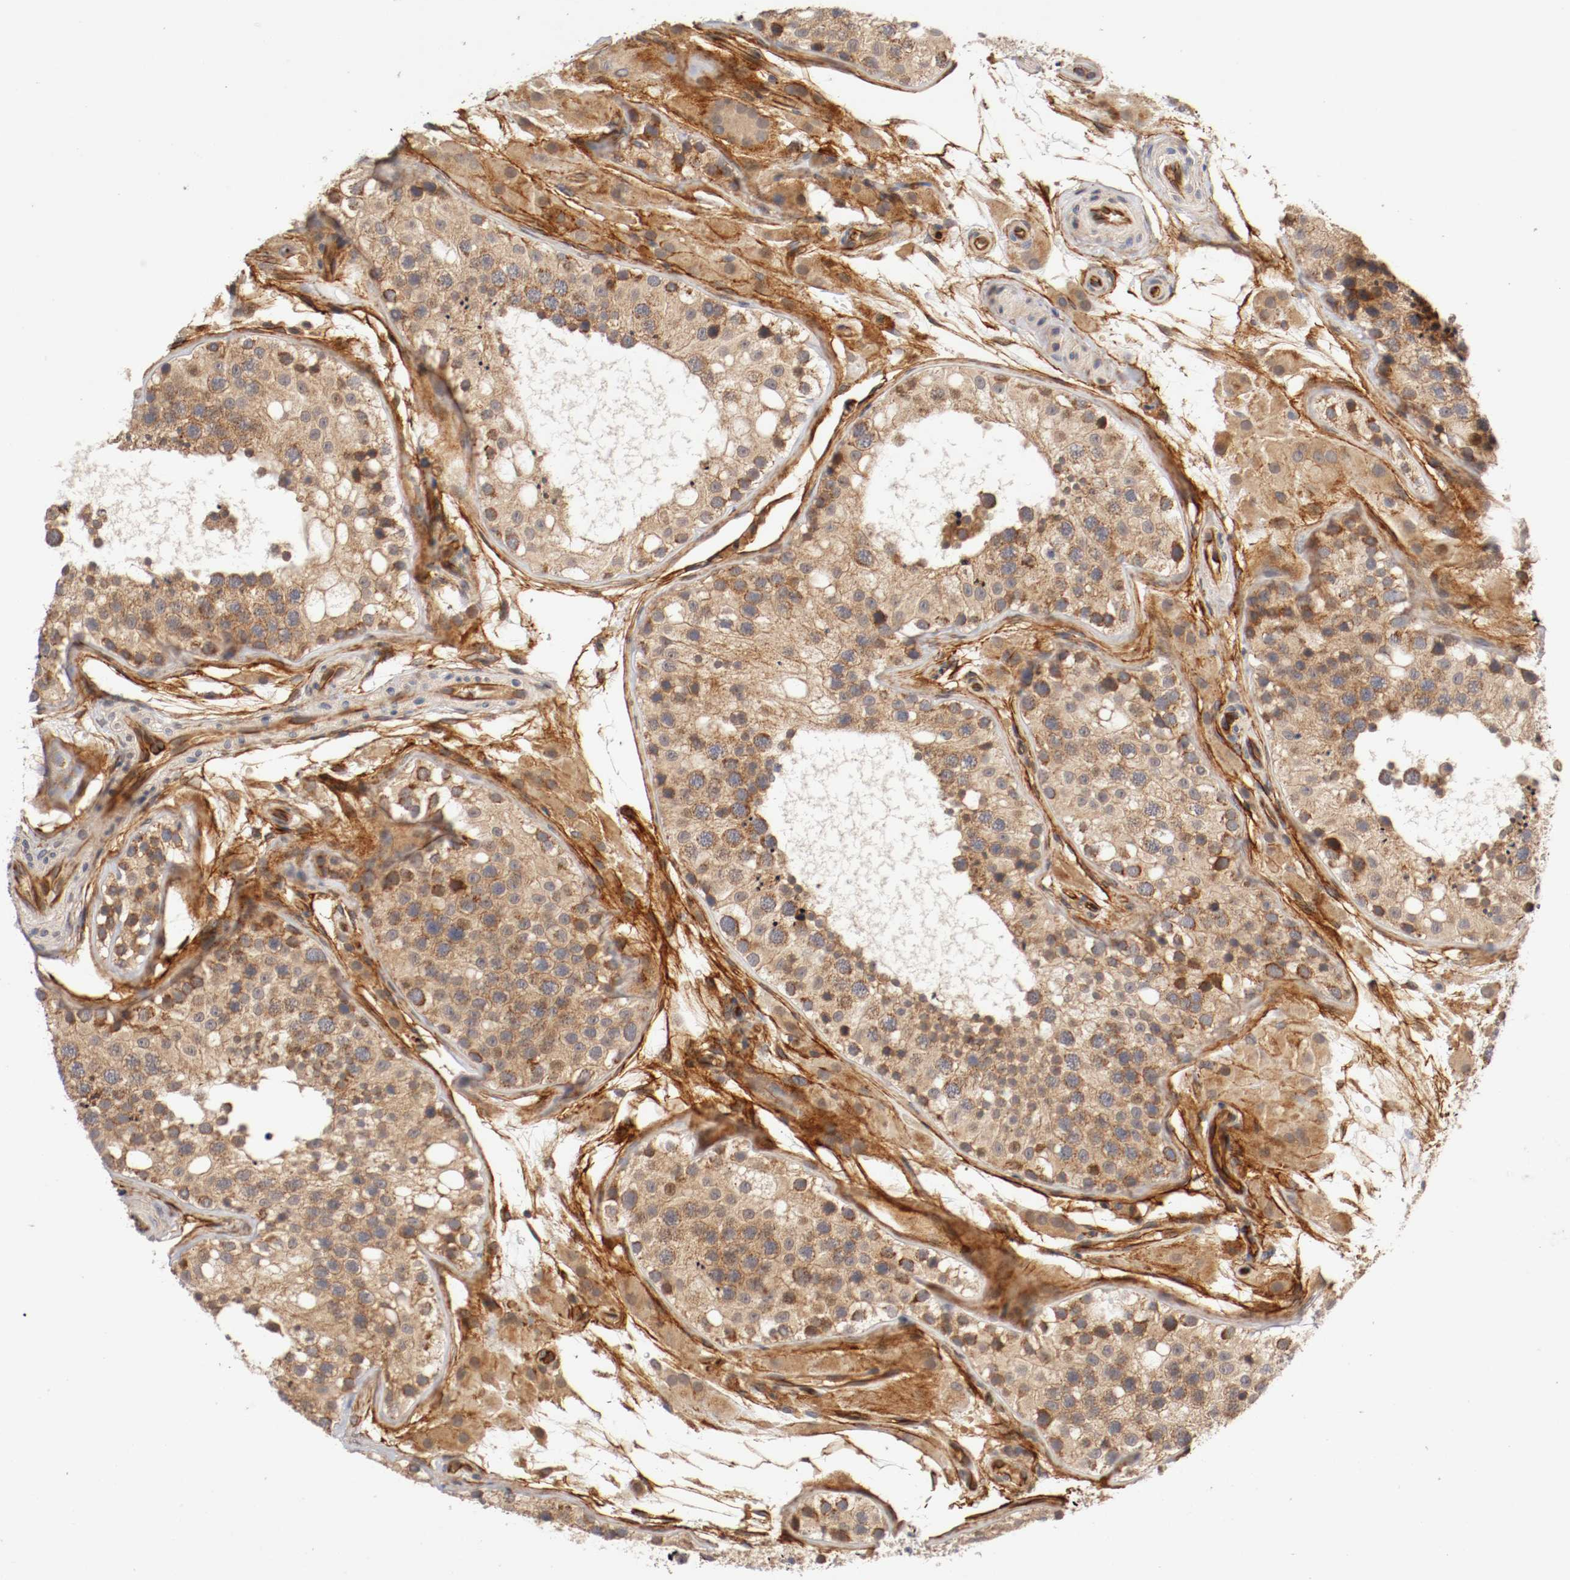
{"staining": {"intensity": "weak", "quantity": ">75%", "location": "cytoplasmic/membranous"}, "tissue": "testis", "cell_type": "Cells in seminiferous ducts", "image_type": "normal", "snomed": [{"axis": "morphology", "description": "Normal tissue, NOS"}, {"axis": "topography", "description": "Testis"}], "caption": "Testis stained with DAB immunohistochemistry exhibits low levels of weak cytoplasmic/membranous staining in approximately >75% of cells in seminiferous ducts. (DAB = brown stain, brightfield microscopy at high magnification).", "gene": "TYK2", "patient": {"sex": "male", "age": 26}}